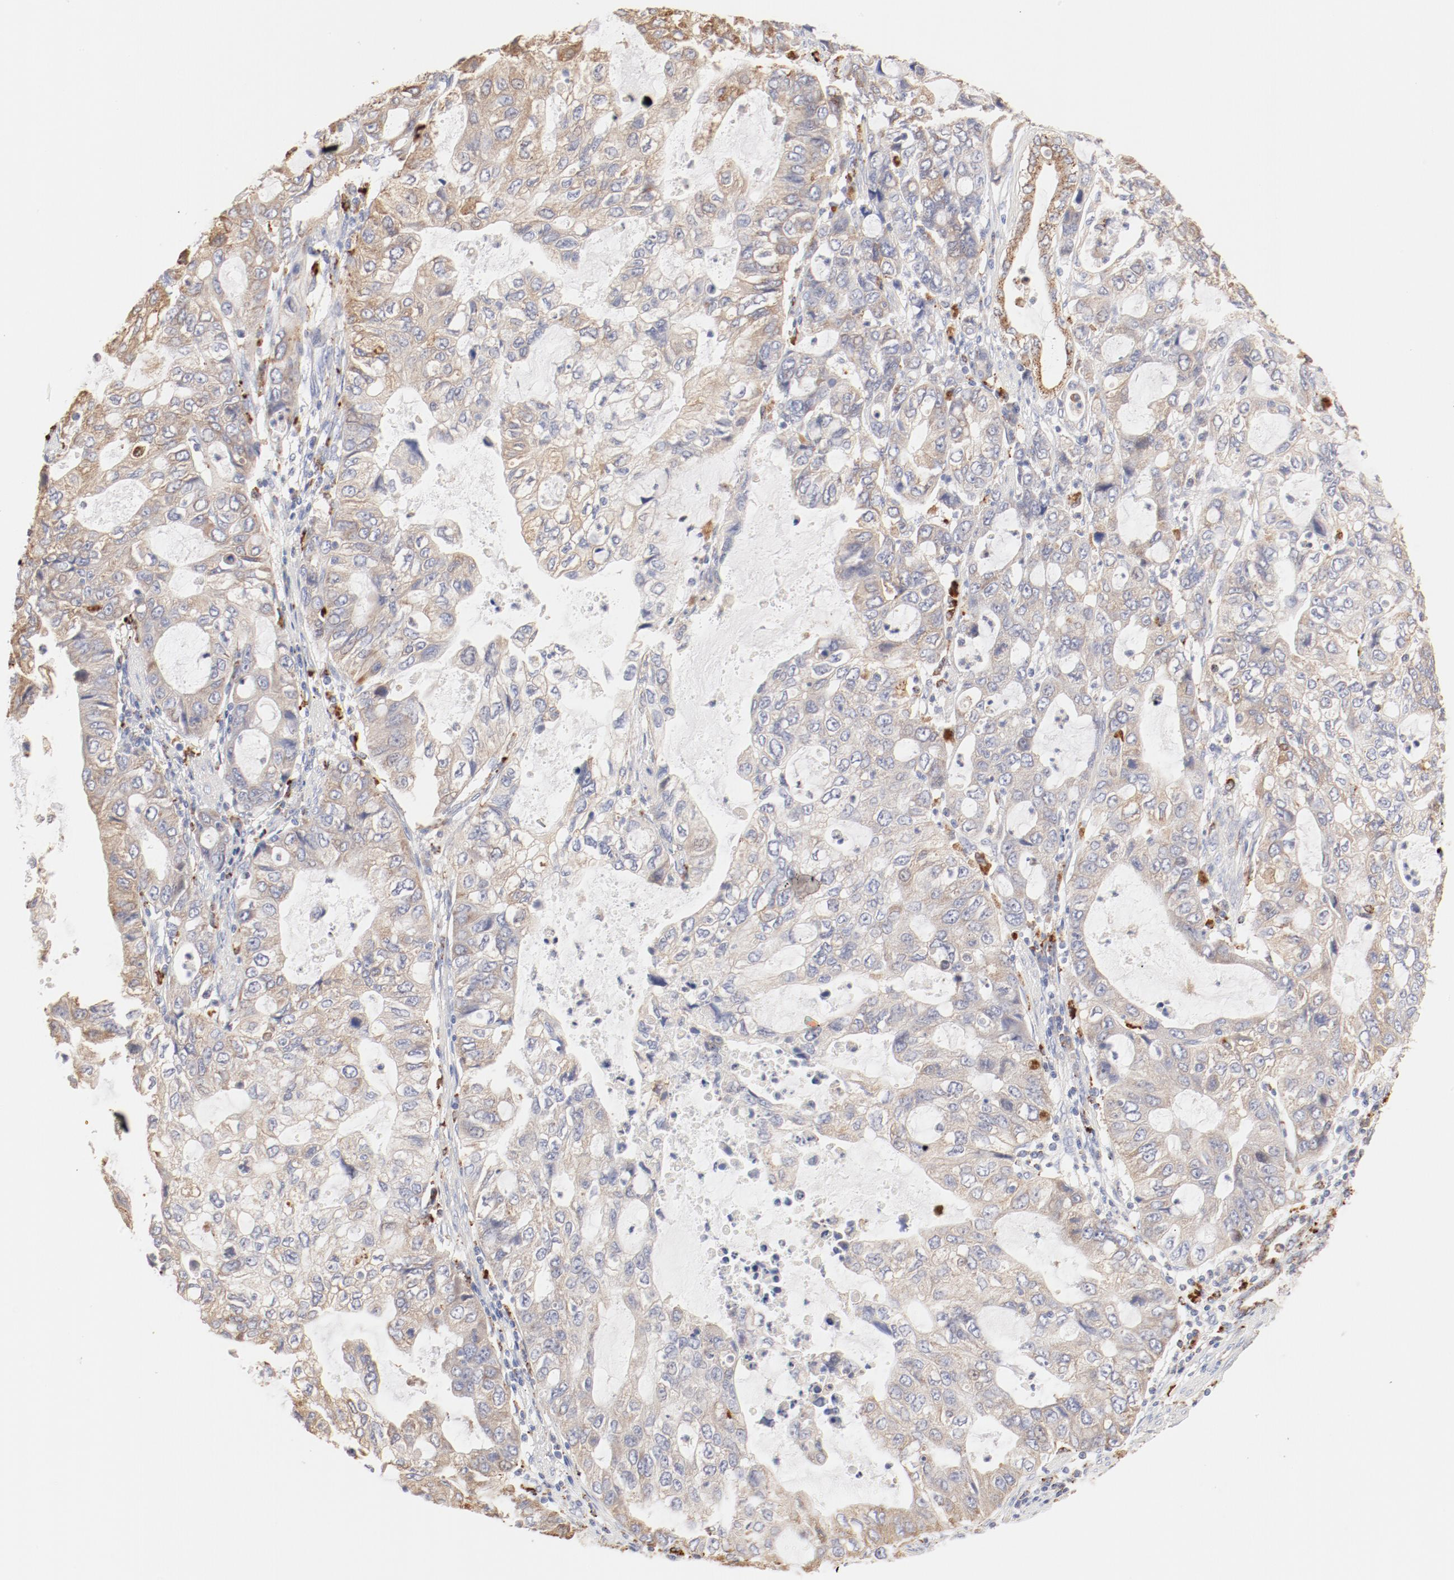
{"staining": {"intensity": "weak", "quantity": ">75%", "location": "cytoplasmic/membranous"}, "tissue": "stomach cancer", "cell_type": "Tumor cells", "image_type": "cancer", "snomed": [{"axis": "morphology", "description": "Adenocarcinoma, NOS"}, {"axis": "topography", "description": "Stomach, upper"}], "caption": "Stomach adenocarcinoma stained for a protein reveals weak cytoplasmic/membranous positivity in tumor cells.", "gene": "CTSH", "patient": {"sex": "female", "age": 52}}